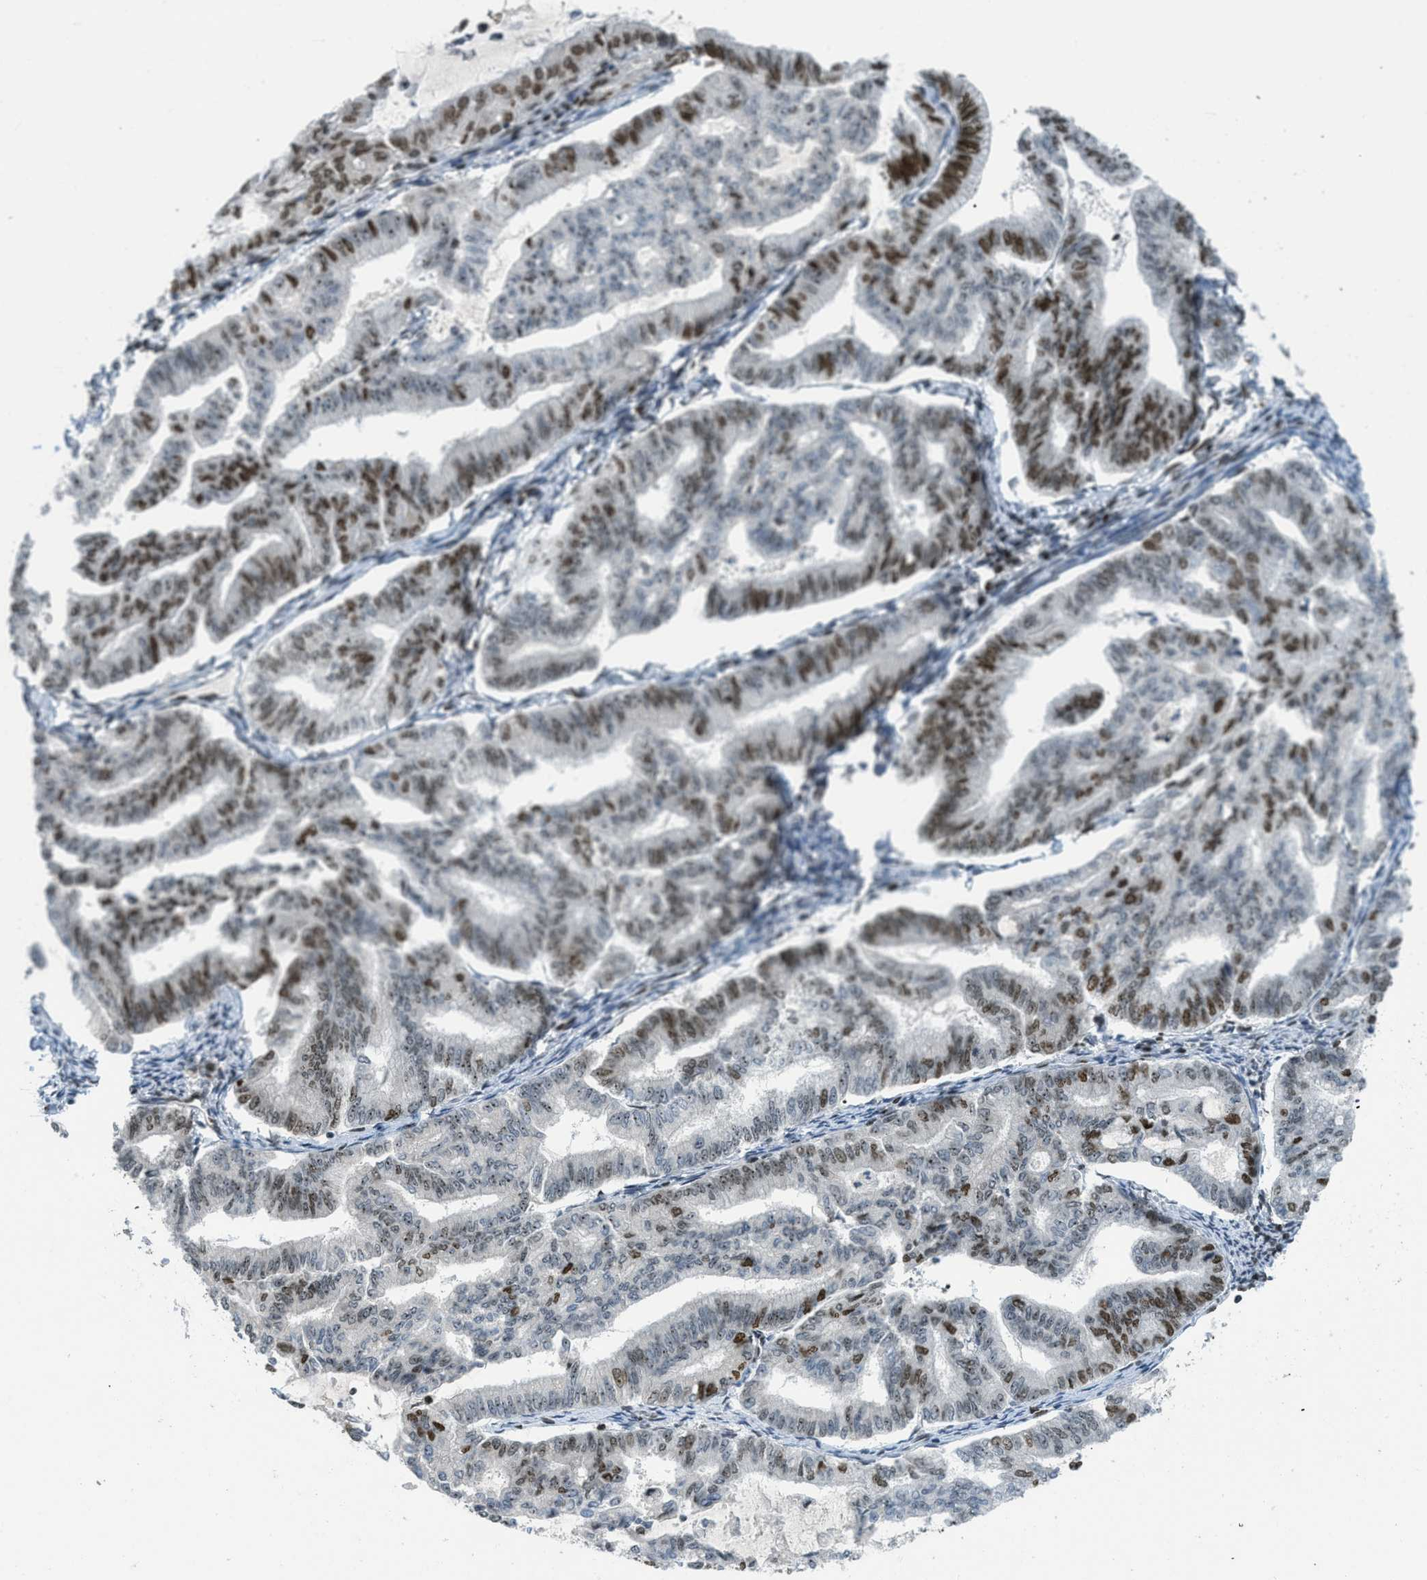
{"staining": {"intensity": "strong", "quantity": ">75%", "location": "nuclear"}, "tissue": "endometrial cancer", "cell_type": "Tumor cells", "image_type": "cancer", "snomed": [{"axis": "morphology", "description": "Adenocarcinoma, NOS"}, {"axis": "topography", "description": "Endometrium"}], "caption": "Protein staining of adenocarcinoma (endometrial) tissue reveals strong nuclear positivity in approximately >75% of tumor cells. The staining is performed using DAB brown chromogen to label protein expression. The nuclei are counter-stained blue using hematoxylin.", "gene": "URB1", "patient": {"sex": "female", "age": 79}}